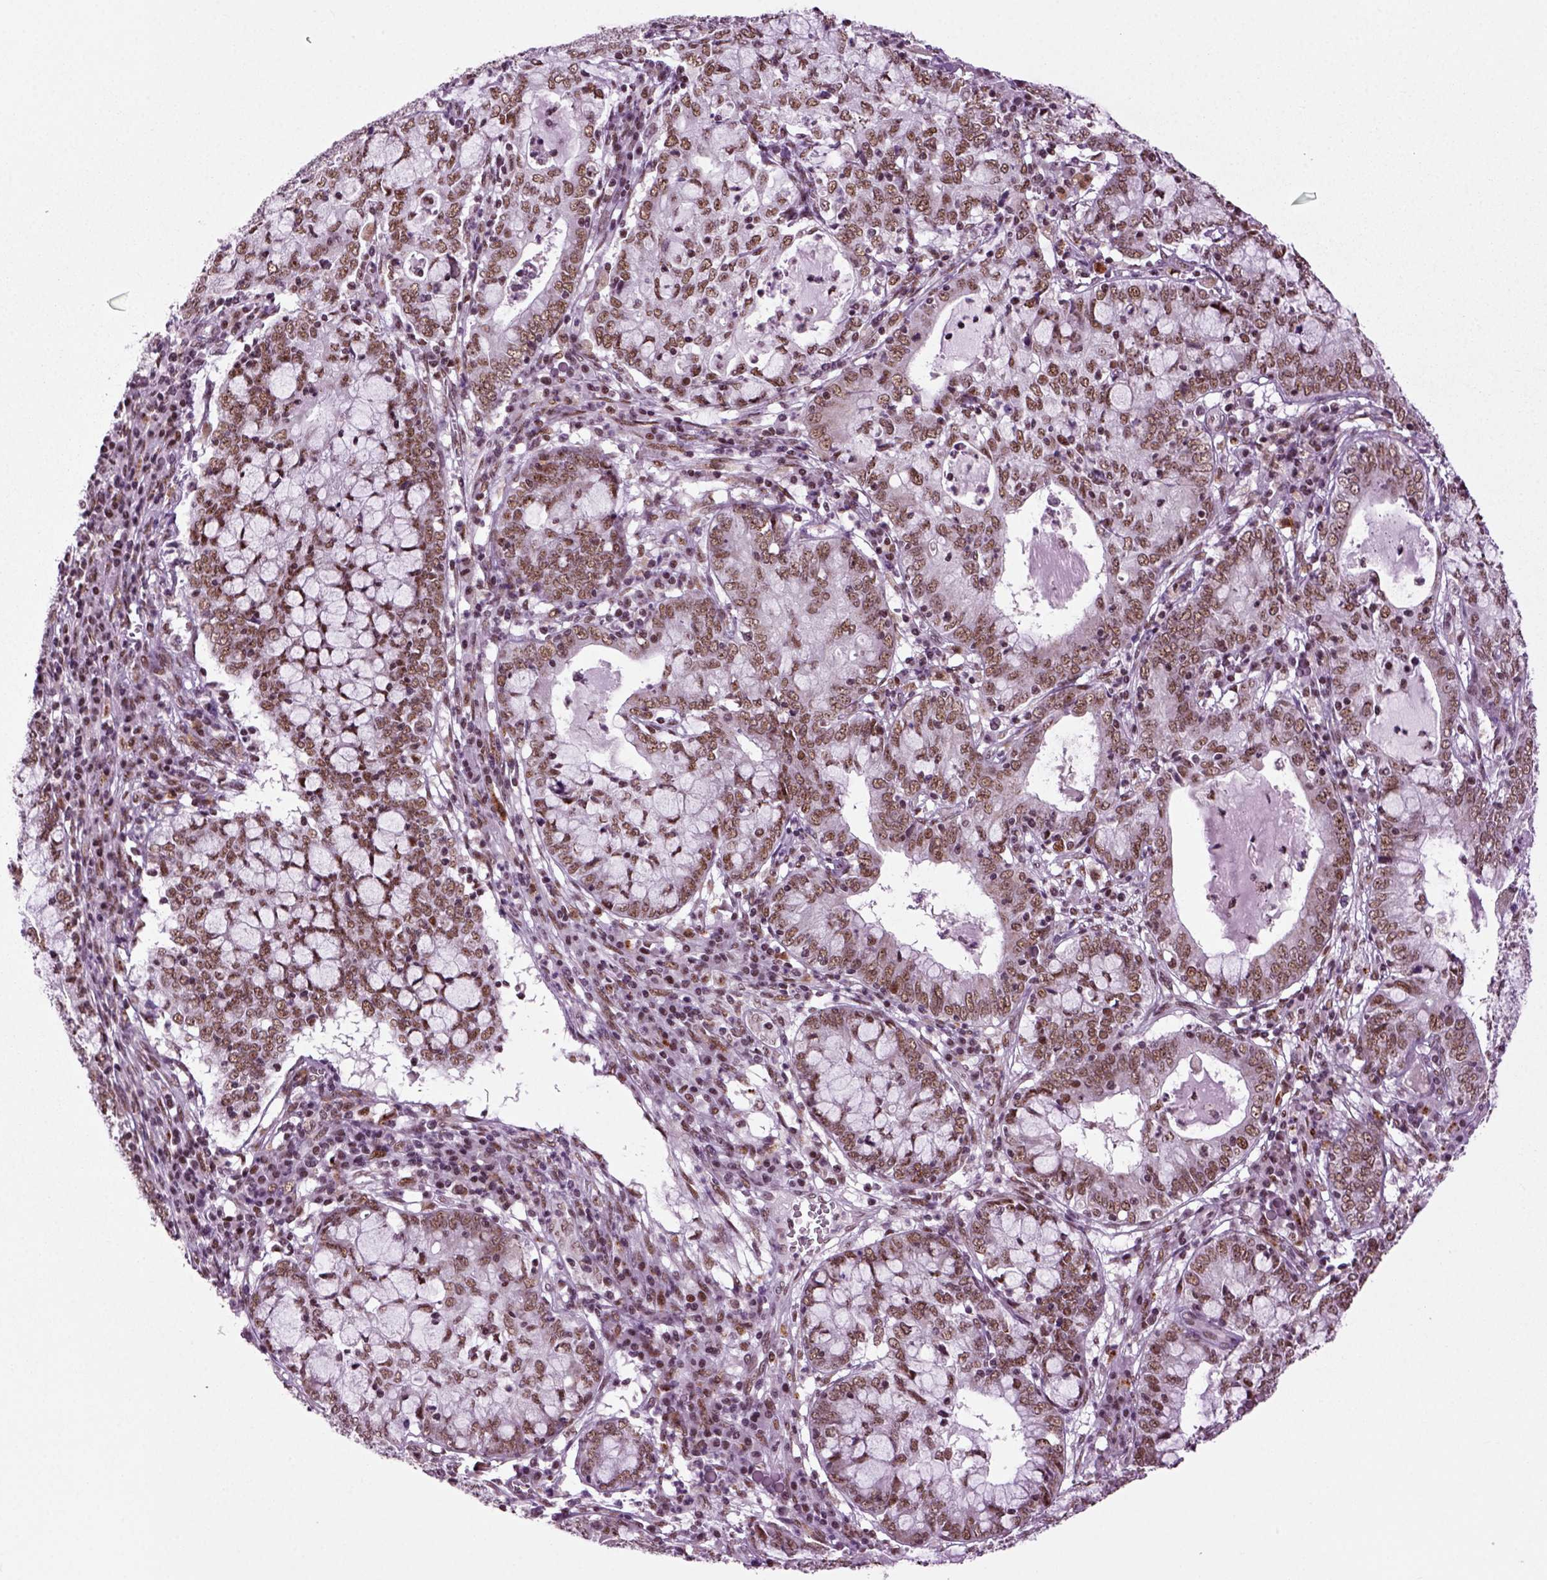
{"staining": {"intensity": "moderate", "quantity": ">75%", "location": "nuclear"}, "tissue": "cervical cancer", "cell_type": "Tumor cells", "image_type": "cancer", "snomed": [{"axis": "morphology", "description": "Adenocarcinoma, NOS"}, {"axis": "topography", "description": "Cervix"}], "caption": "The photomicrograph reveals staining of cervical cancer, revealing moderate nuclear protein expression (brown color) within tumor cells.", "gene": "RCOR3", "patient": {"sex": "female", "age": 40}}